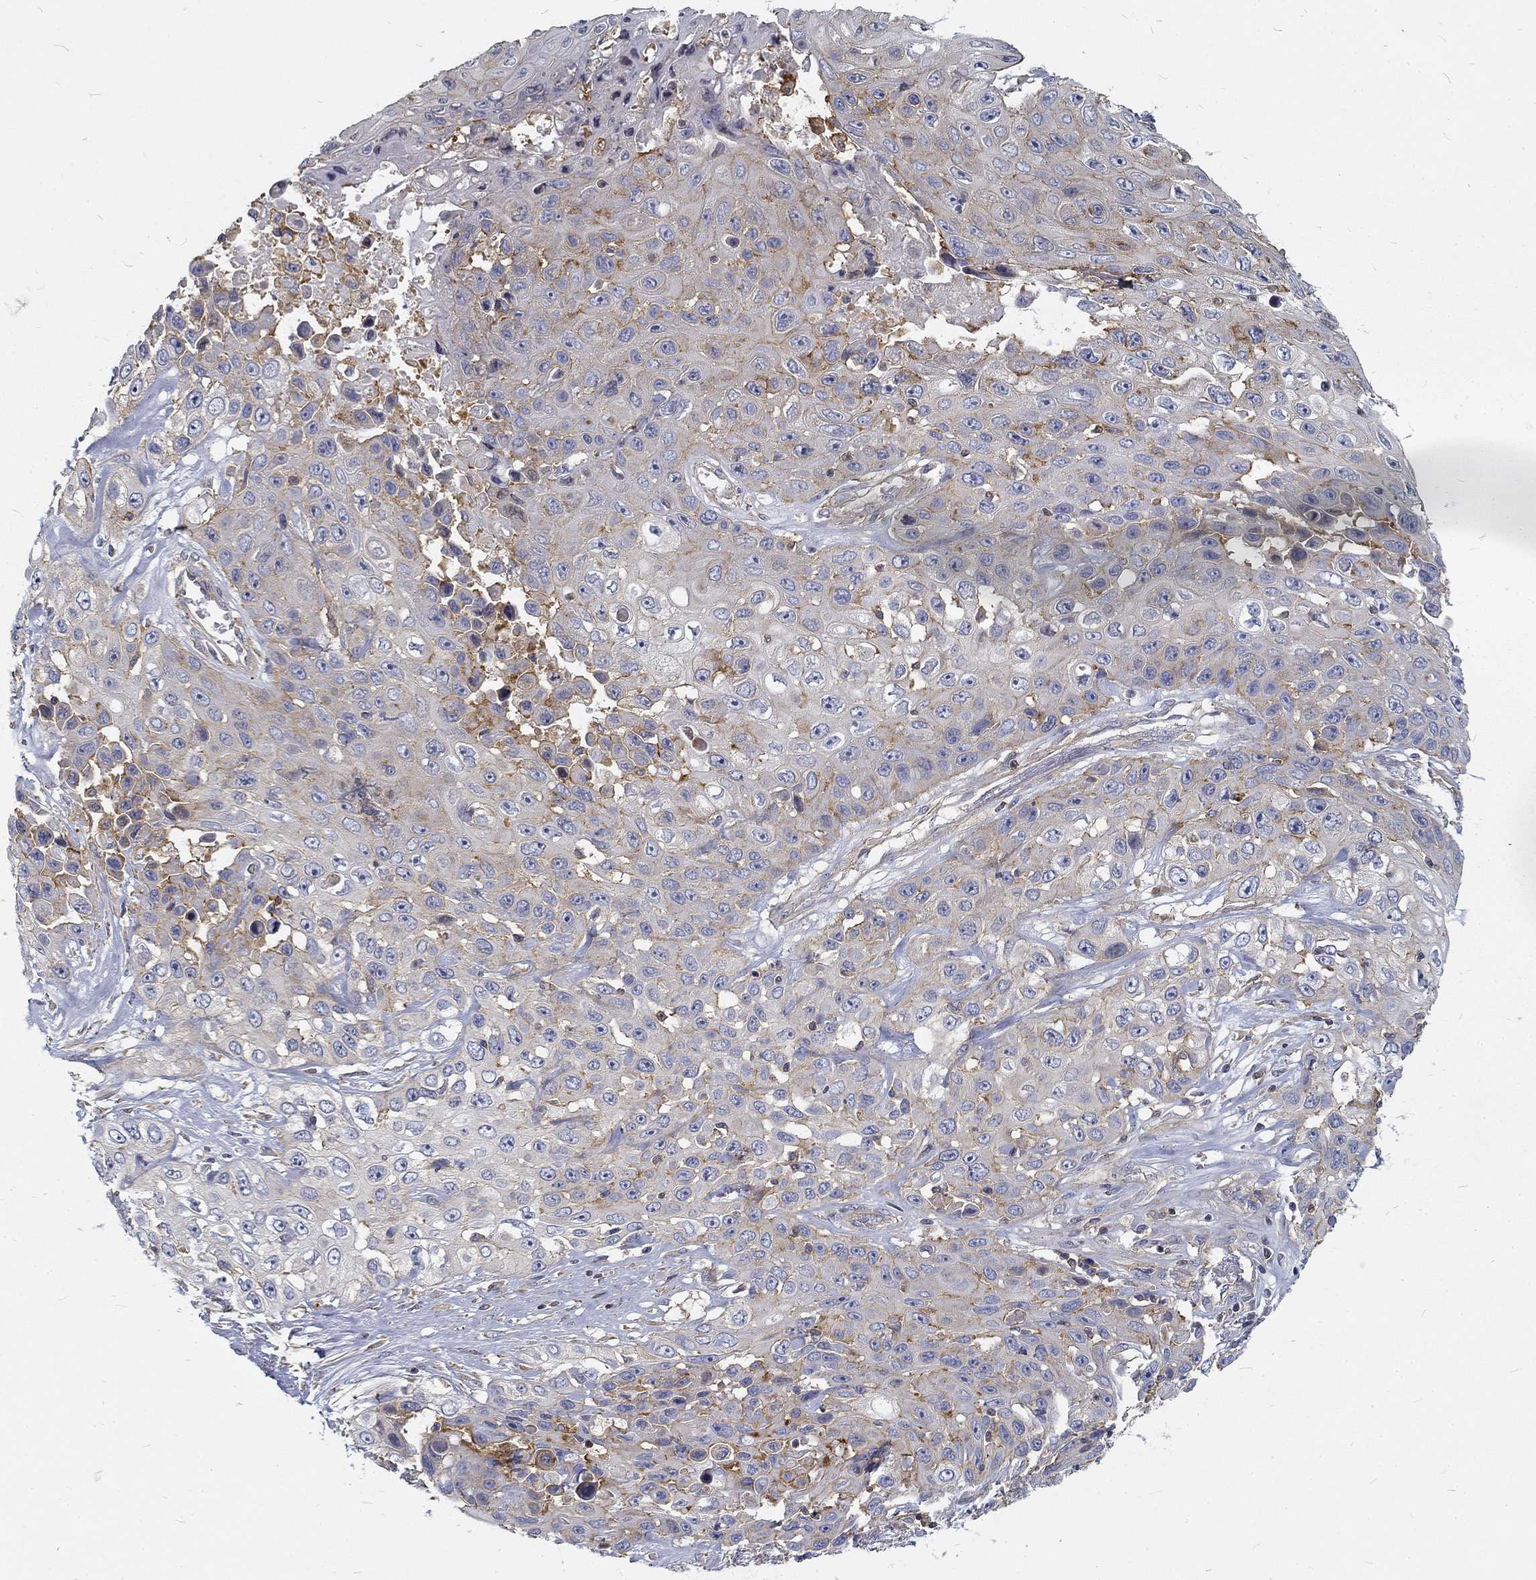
{"staining": {"intensity": "moderate", "quantity": "25%-75%", "location": "cytoplasmic/membranous"}, "tissue": "skin cancer", "cell_type": "Tumor cells", "image_type": "cancer", "snomed": [{"axis": "morphology", "description": "Squamous cell carcinoma, NOS"}, {"axis": "topography", "description": "Skin"}], "caption": "Squamous cell carcinoma (skin) tissue displays moderate cytoplasmic/membranous positivity in approximately 25%-75% of tumor cells, visualized by immunohistochemistry. (Stains: DAB in brown, nuclei in blue, Microscopy: brightfield microscopy at high magnification).", "gene": "MTMR11", "patient": {"sex": "male", "age": 82}}